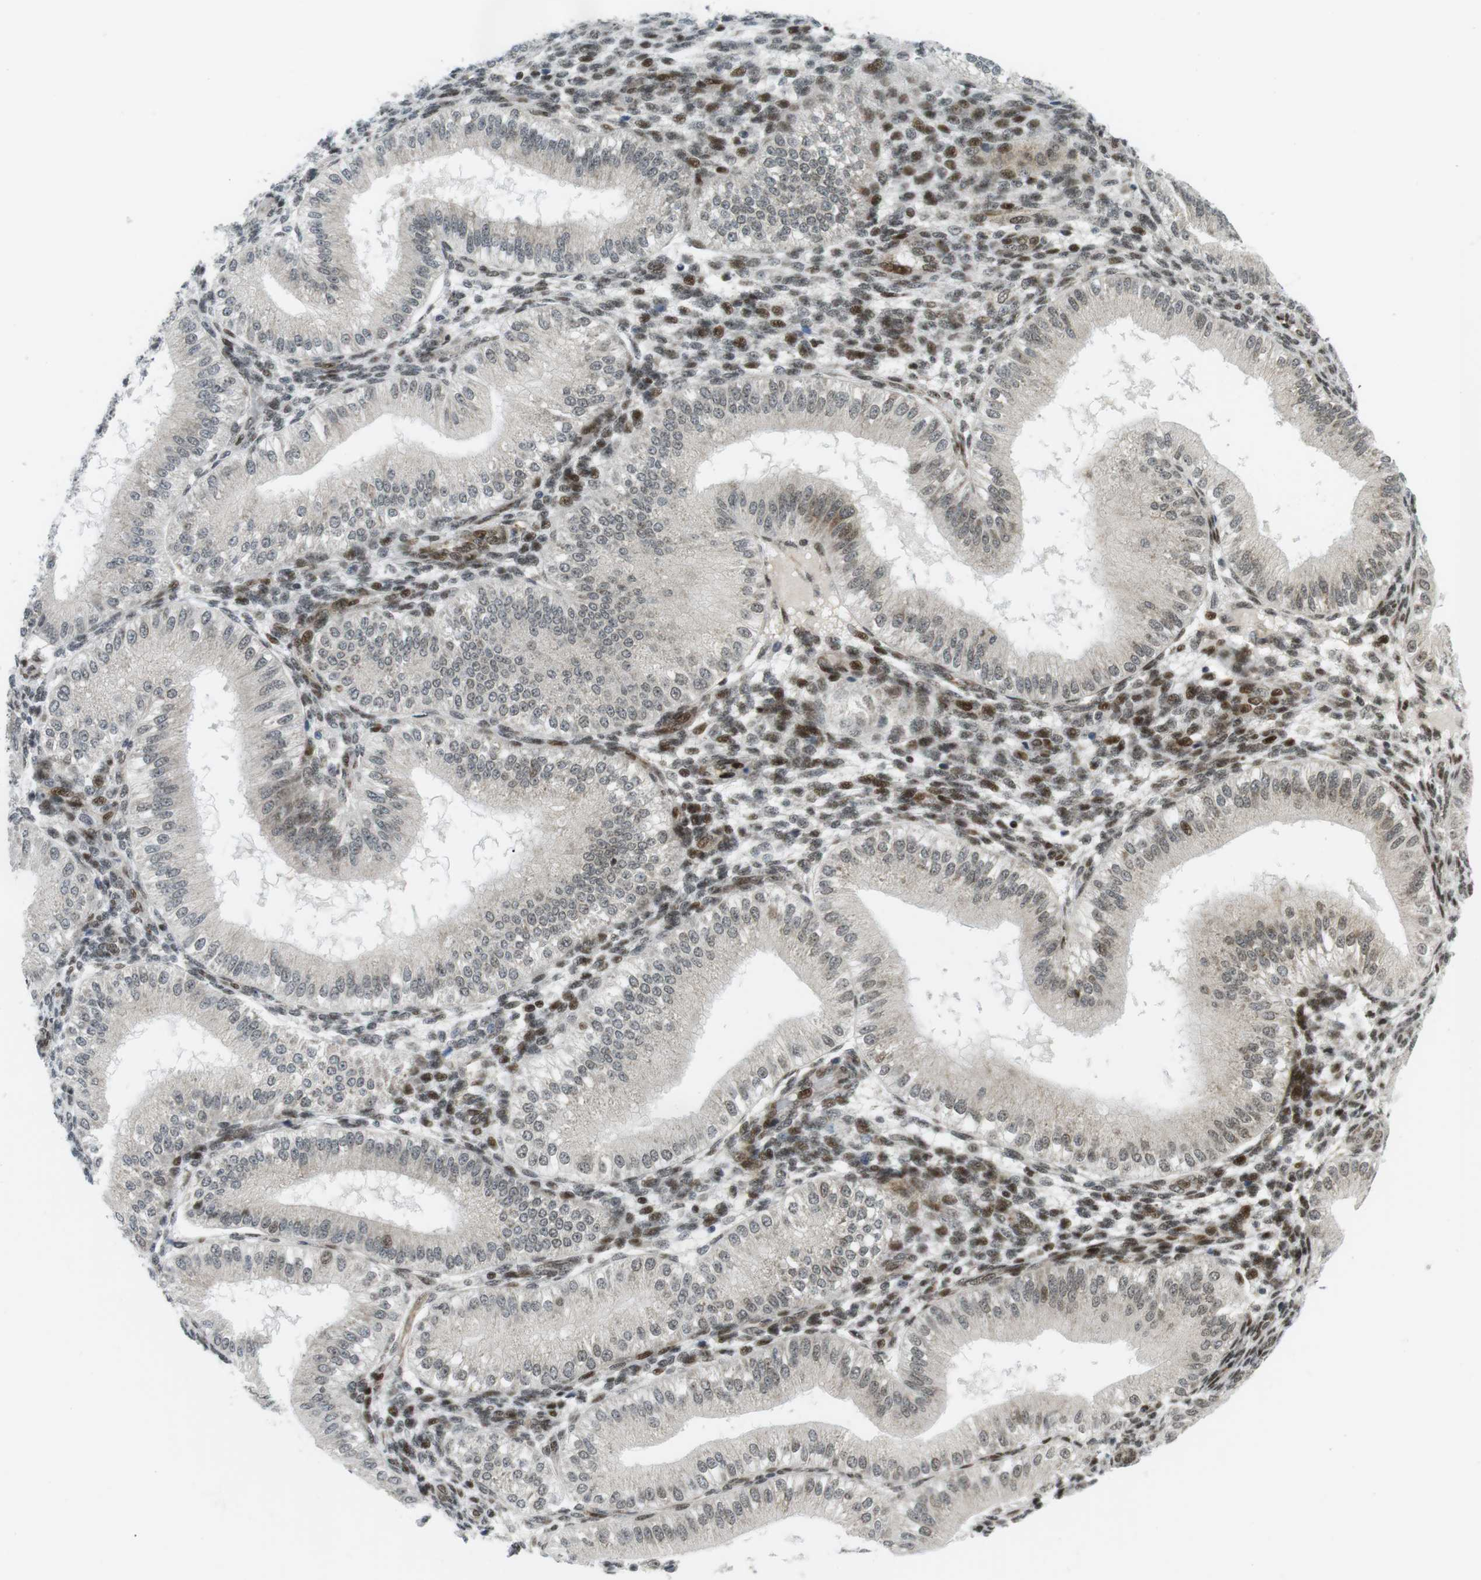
{"staining": {"intensity": "moderate", "quantity": "25%-75%", "location": "nuclear"}, "tissue": "endometrium", "cell_type": "Cells in endometrial stroma", "image_type": "normal", "snomed": [{"axis": "morphology", "description": "Normal tissue, NOS"}, {"axis": "topography", "description": "Endometrium"}], "caption": "An image showing moderate nuclear expression in approximately 25%-75% of cells in endometrial stroma in benign endometrium, as visualized by brown immunohistochemical staining.", "gene": "CDC27", "patient": {"sex": "female", "age": 39}}